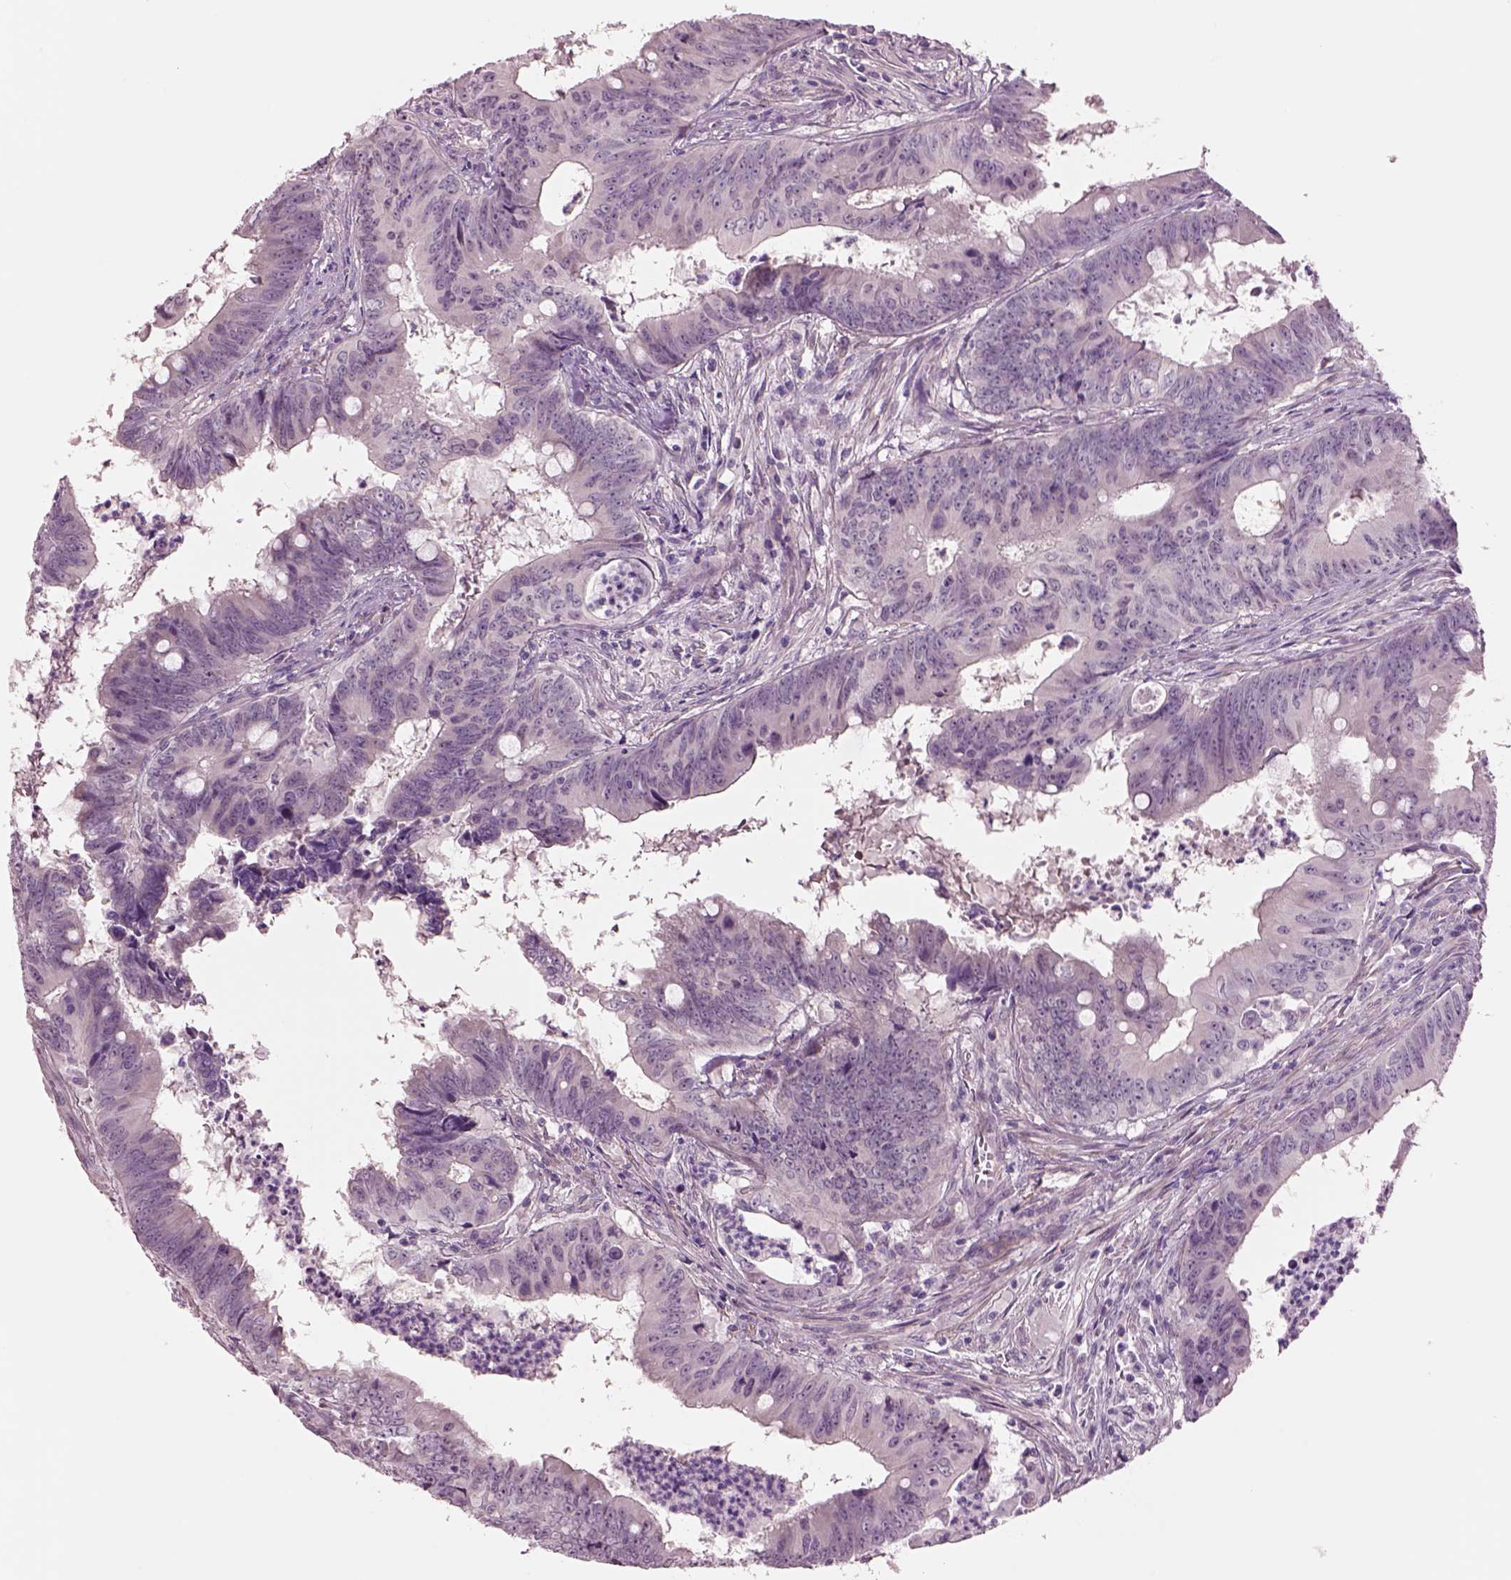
{"staining": {"intensity": "negative", "quantity": "none", "location": "none"}, "tissue": "colorectal cancer", "cell_type": "Tumor cells", "image_type": "cancer", "snomed": [{"axis": "morphology", "description": "Adenocarcinoma, NOS"}, {"axis": "topography", "description": "Colon"}], "caption": "DAB immunohistochemical staining of human adenocarcinoma (colorectal) demonstrates no significant staining in tumor cells.", "gene": "SCML2", "patient": {"sex": "female", "age": 82}}